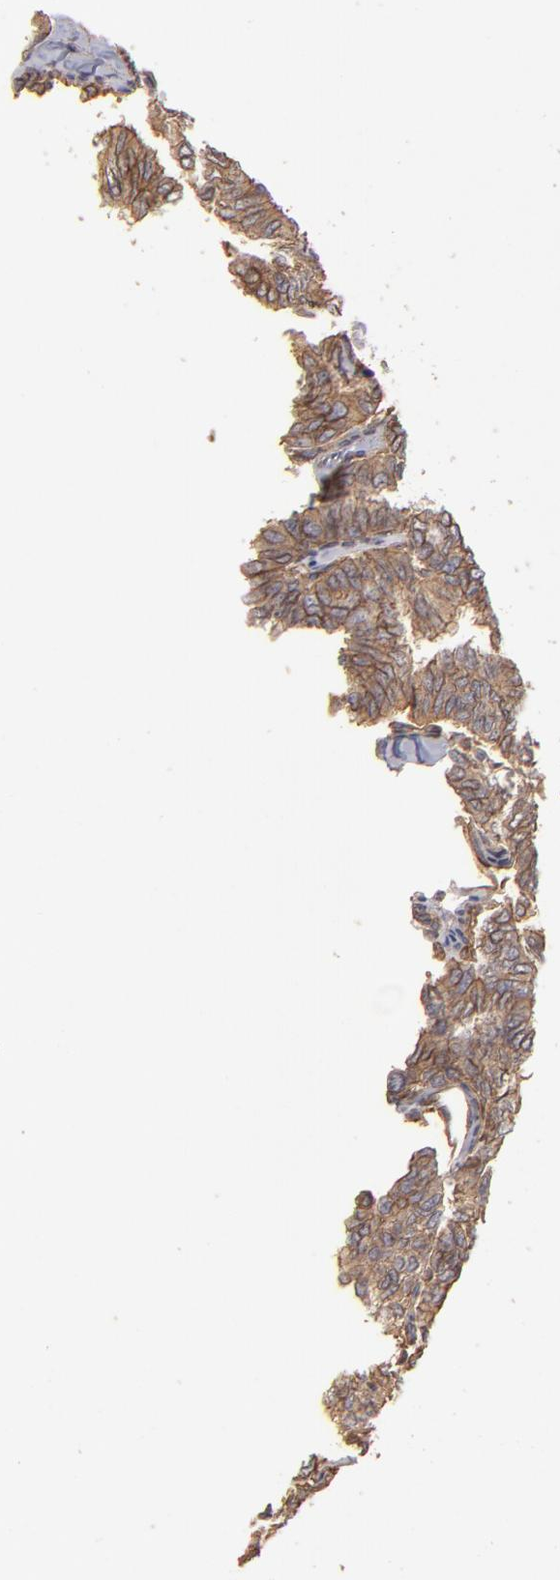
{"staining": {"intensity": "moderate", "quantity": ">75%", "location": "cytoplasmic/membranous"}, "tissue": "thyroid cancer", "cell_type": "Tumor cells", "image_type": "cancer", "snomed": [{"axis": "morphology", "description": "Papillary adenocarcinoma, NOS"}, {"axis": "topography", "description": "Thyroid gland"}], "caption": "Thyroid cancer was stained to show a protein in brown. There is medium levels of moderate cytoplasmic/membranous staining in about >75% of tumor cells. Nuclei are stained in blue.", "gene": "DMD", "patient": {"sex": "female", "age": 35}}